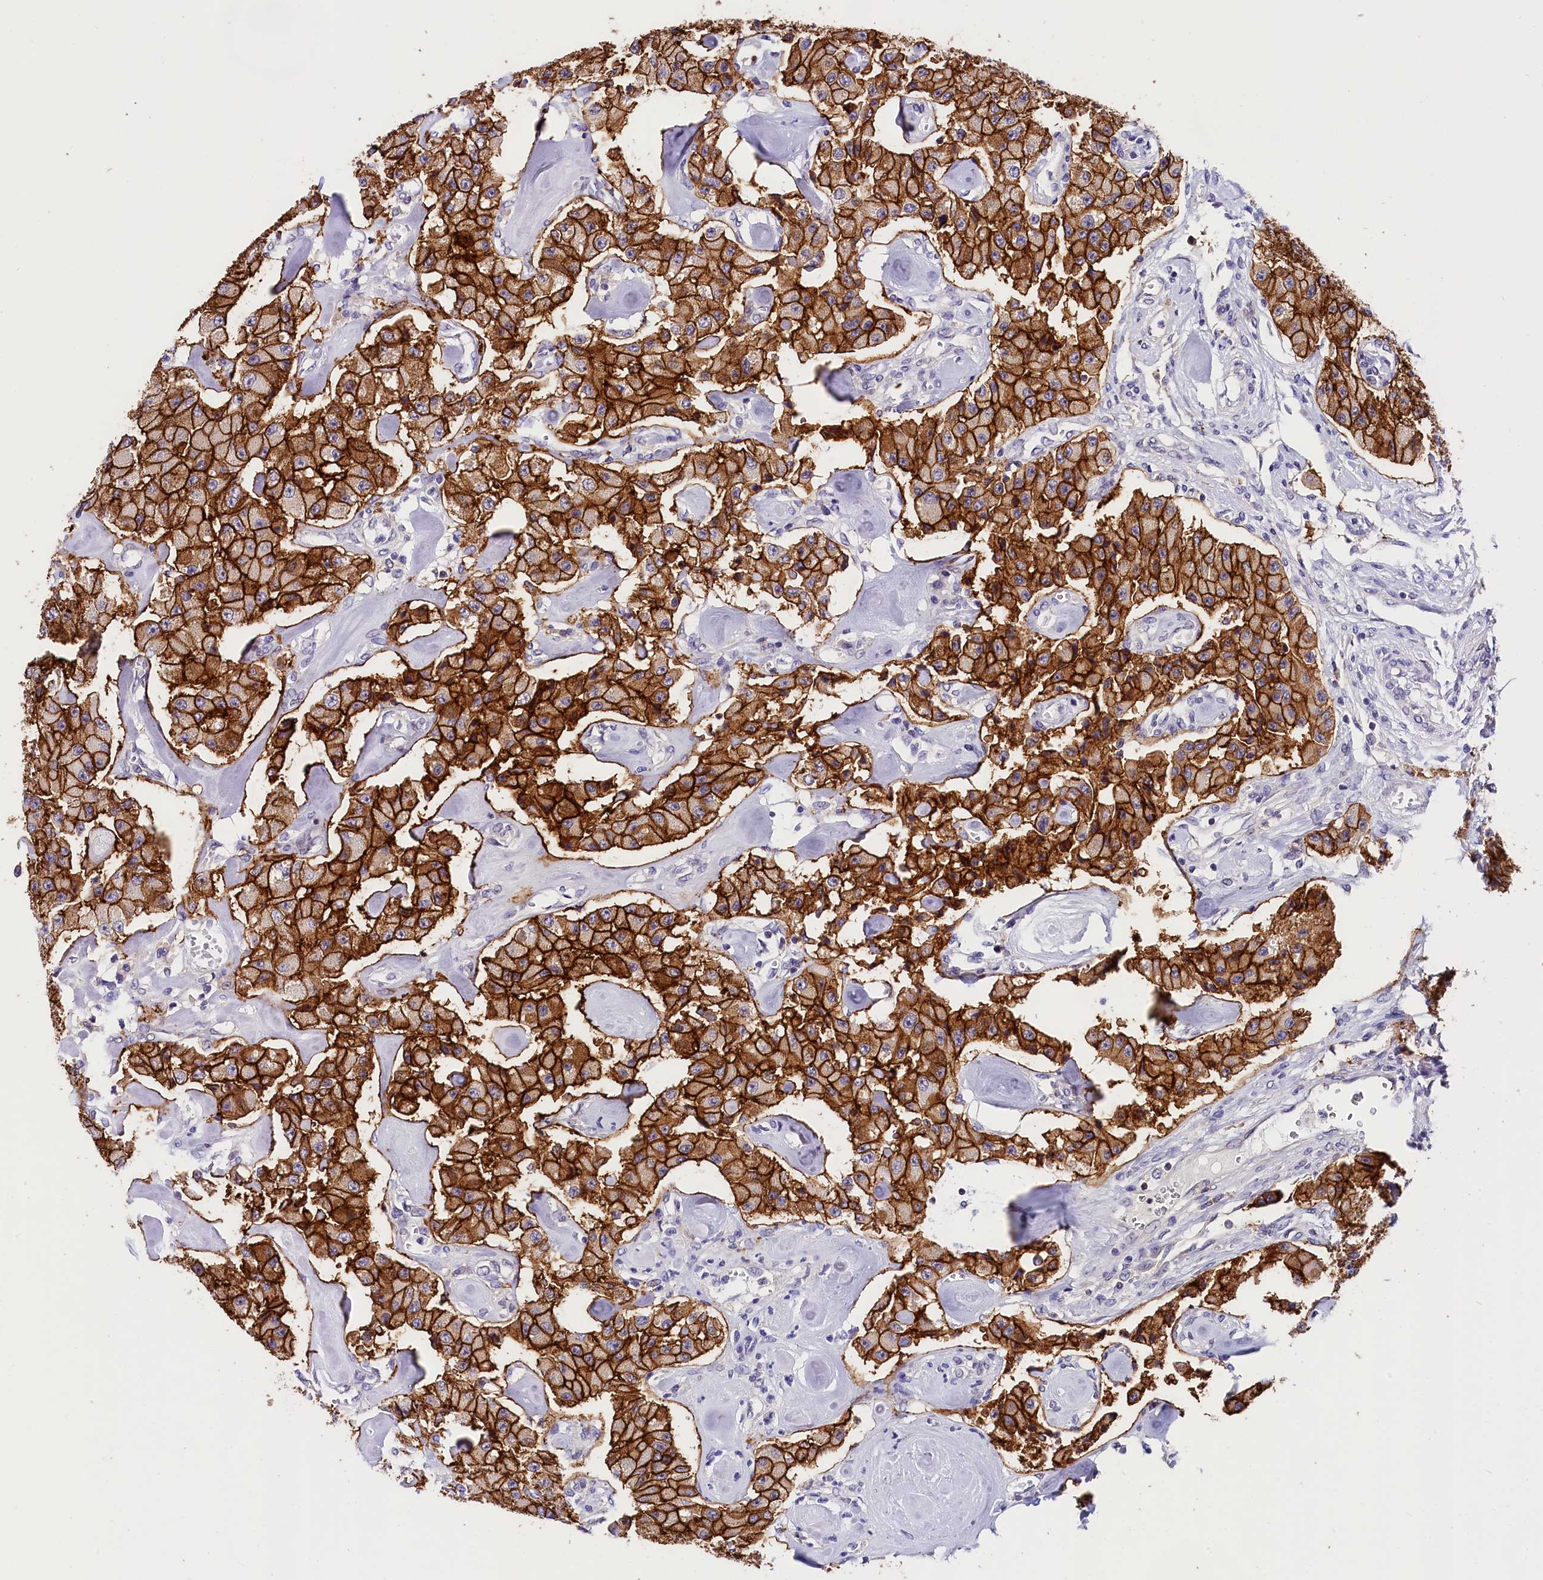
{"staining": {"intensity": "strong", "quantity": ">75%", "location": "cytoplasmic/membranous"}, "tissue": "carcinoid", "cell_type": "Tumor cells", "image_type": "cancer", "snomed": [{"axis": "morphology", "description": "Carcinoid, malignant, NOS"}, {"axis": "topography", "description": "Pancreas"}], "caption": "Strong cytoplasmic/membranous positivity is seen in about >75% of tumor cells in malignant carcinoid.", "gene": "OAS3", "patient": {"sex": "male", "age": 41}}